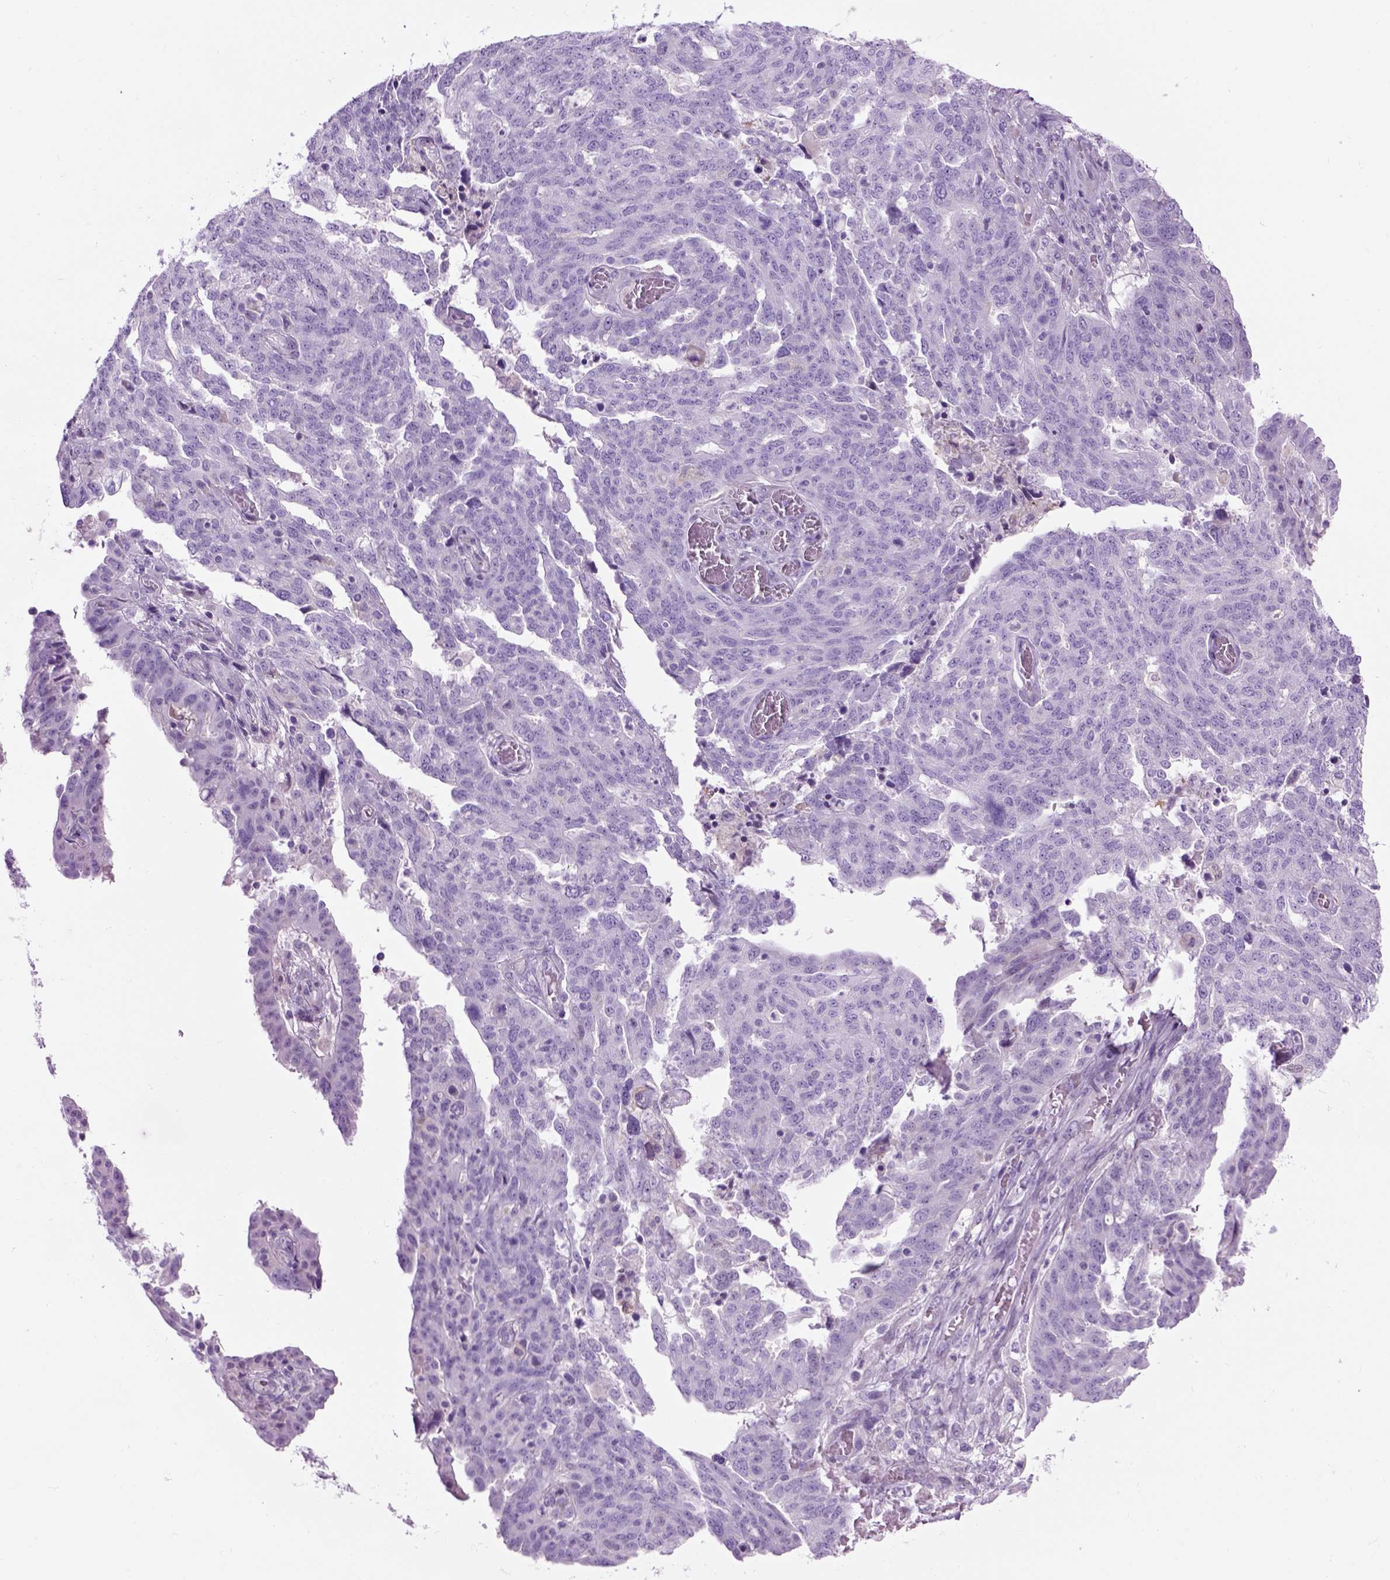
{"staining": {"intensity": "negative", "quantity": "none", "location": "none"}, "tissue": "ovarian cancer", "cell_type": "Tumor cells", "image_type": "cancer", "snomed": [{"axis": "morphology", "description": "Cystadenocarcinoma, serous, NOS"}, {"axis": "topography", "description": "Ovary"}], "caption": "Immunohistochemistry (IHC) of ovarian cancer demonstrates no staining in tumor cells.", "gene": "GABRB2", "patient": {"sex": "female", "age": 67}}